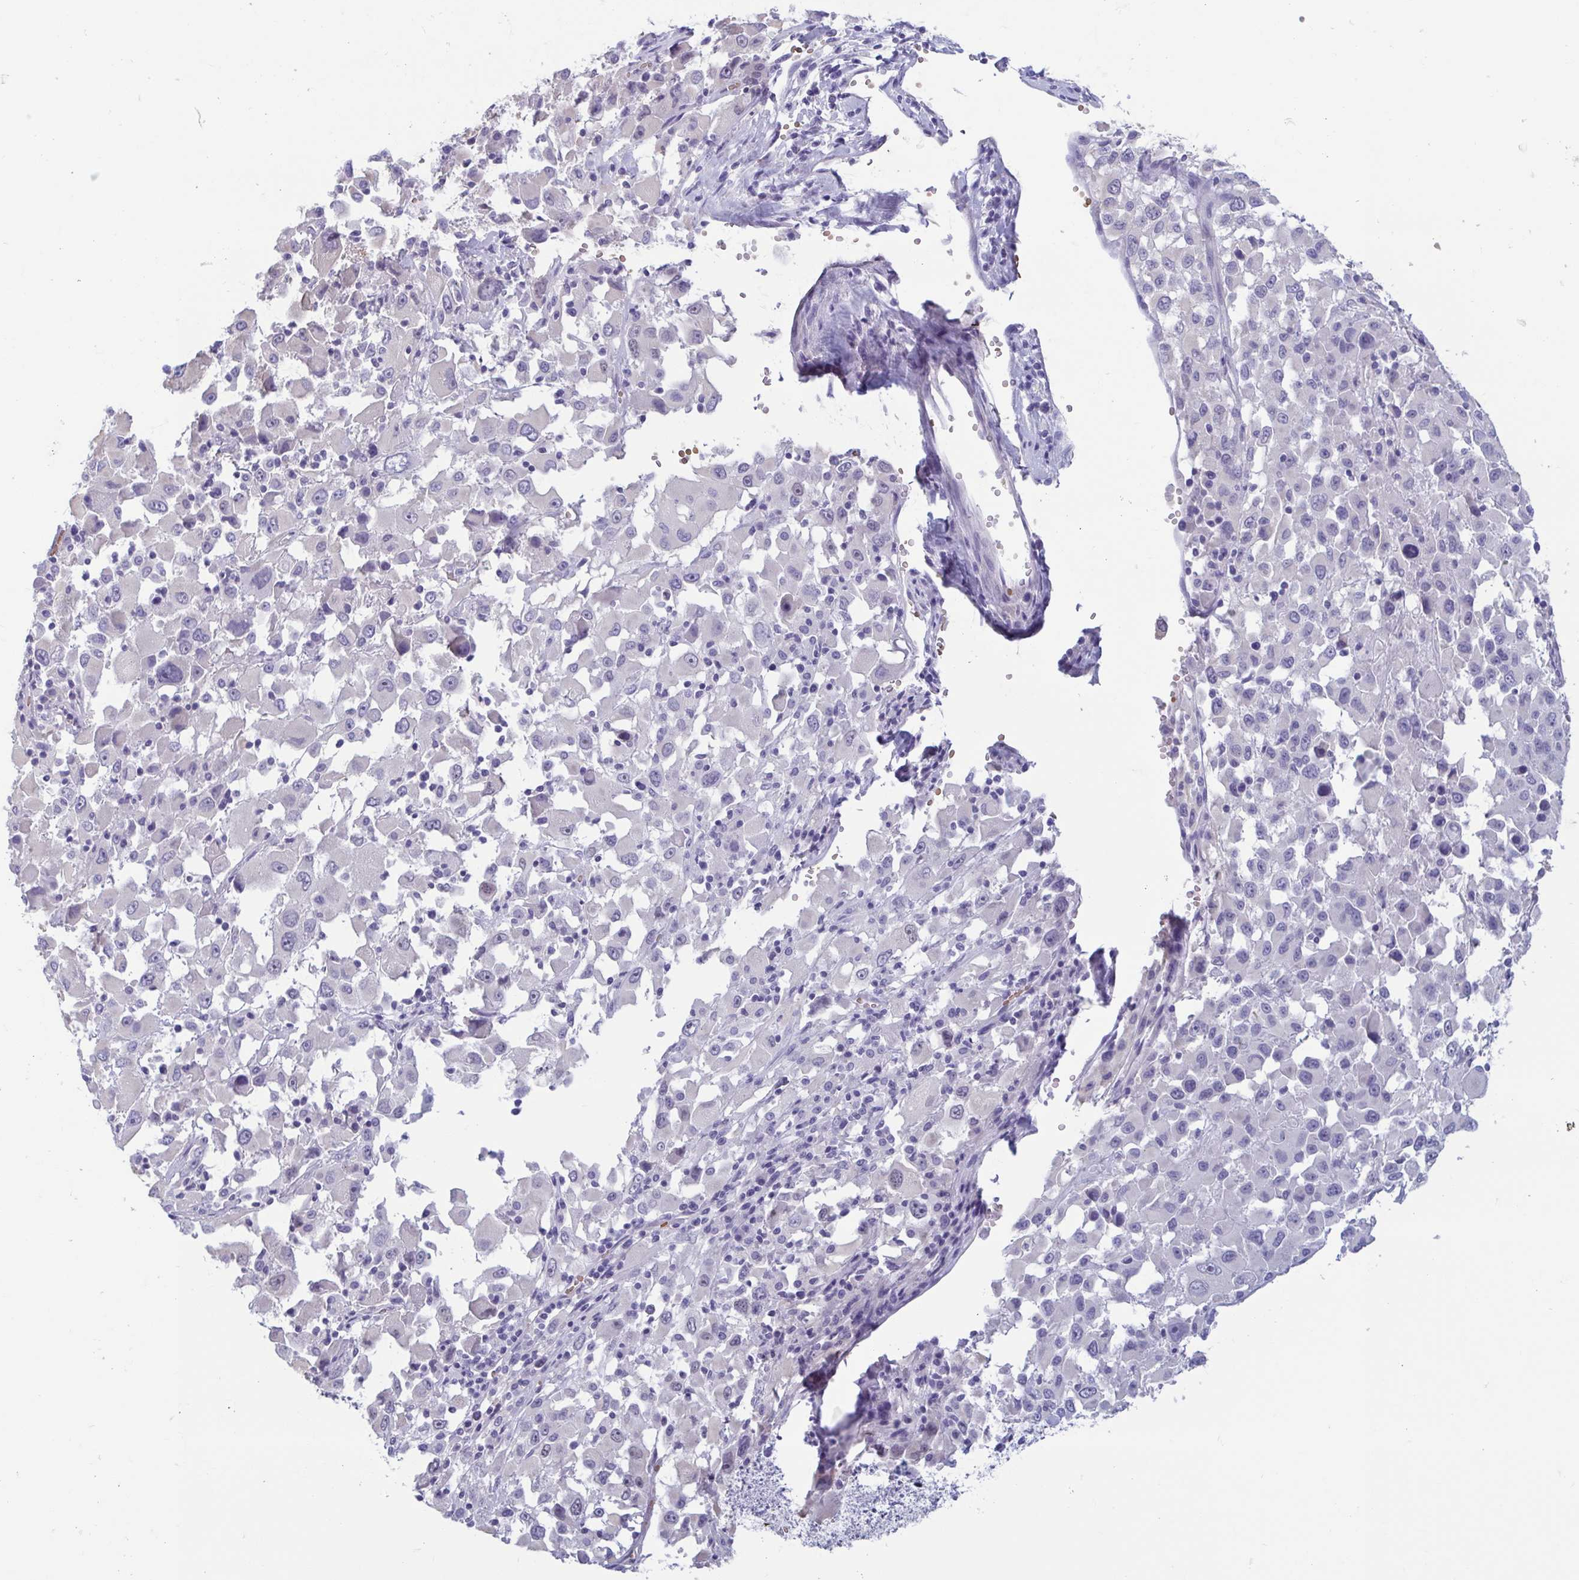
{"staining": {"intensity": "negative", "quantity": "none", "location": "none"}, "tissue": "melanoma", "cell_type": "Tumor cells", "image_type": "cancer", "snomed": [{"axis": "morphology", "description": "Malignant melanoma, Metastatic site"}, {"axis": "topography", "description": "Soft tissue"}], "caption": "Immunohistochemistry (IHC) image of neoplastic tissue: human melanoma stained with DAB (3,3'-diaminobenzidine) exhibits no significant protein expression in tumor cells.", "gene": "MORC4", "patient": {"sex": "male", "age": 50}}